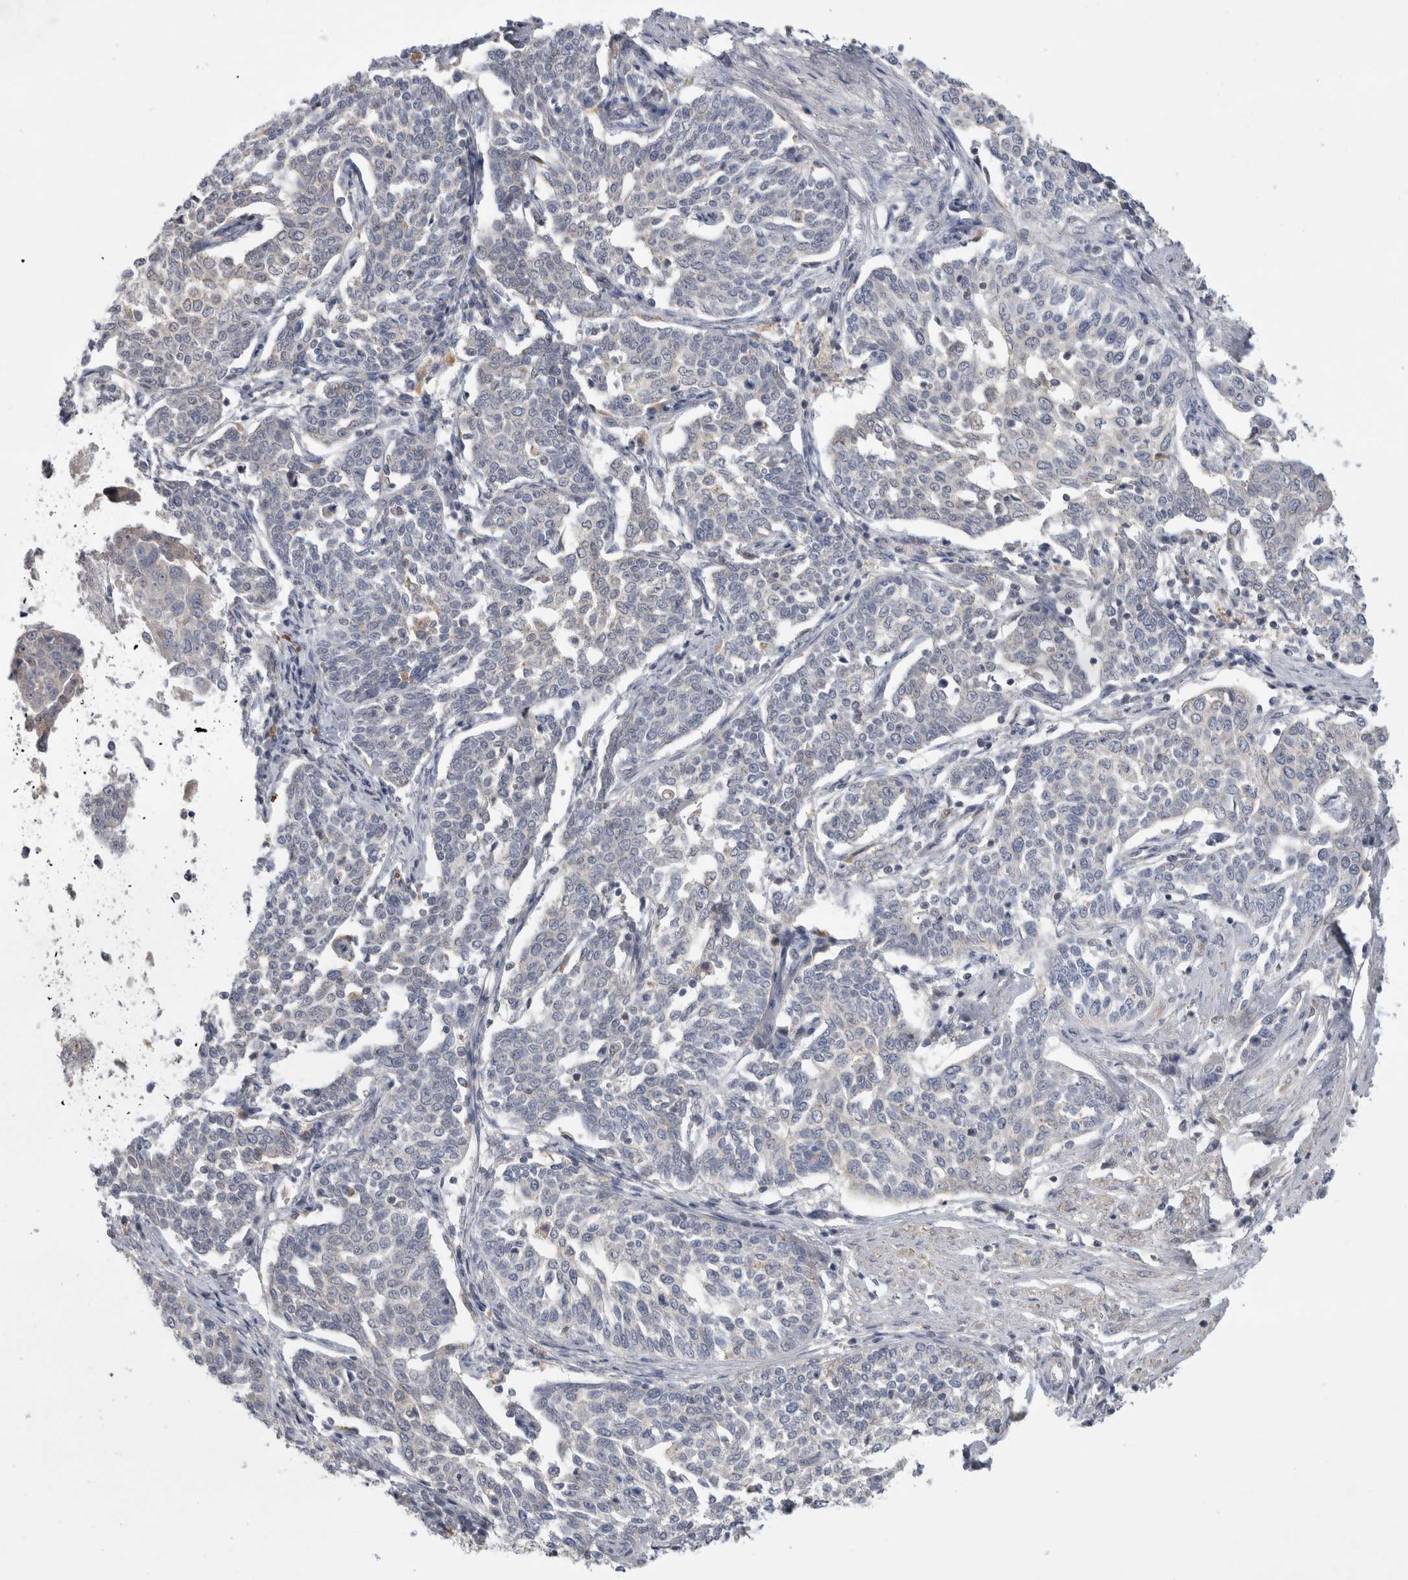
{"staining": {"intensity": "negative", "quantity": "none", "location": "none"}, "tissue": "cervical cancer", "cell_type": "Tumor cells", "image_type": "cancer", "snomed": [{"axis": "morphology", "description": "Squamous cell carcinoma, NOS"}, {"axis": "topography", "description": "Cervix"}], "caption": "IHC image of neoplastic tissue: squamous cell carcinoma (cervical) stained with DAB reveals no significant protein expression in tumor cells. (DAB (3,3'-diaminobenzidine) immunohistochemistry with hematoxylin counter stain).", "gene": "SRD5A3", "patient": {"sex": "female", "age": 34}}